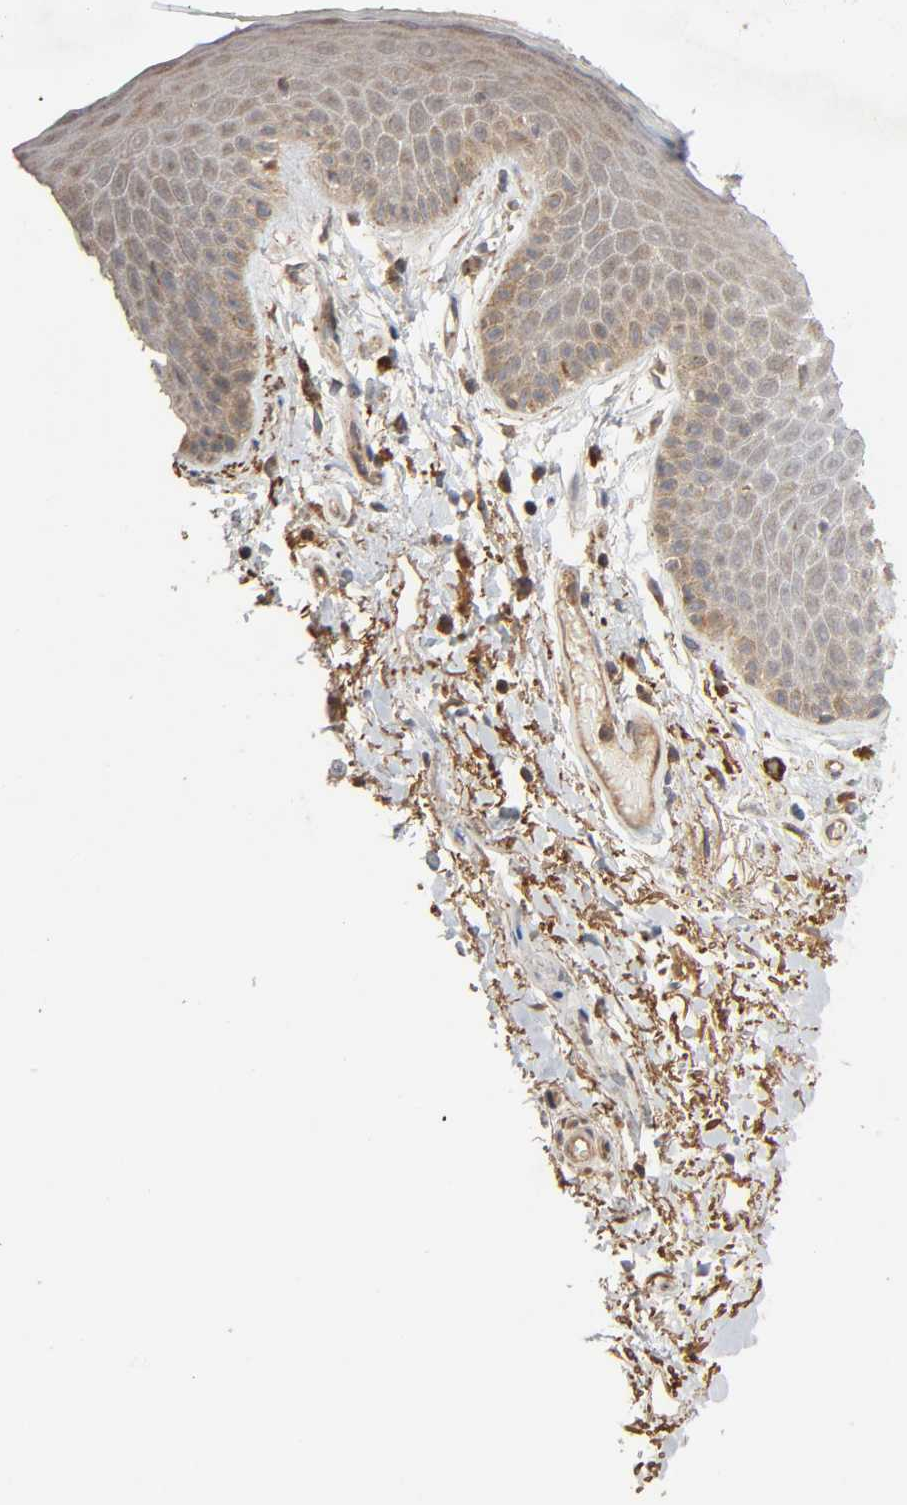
{"staining": {"intensity": "weak", "quantity": "<25%", "location": "cytoplasmic/membranous"}, "tissue": "skin", "cell_type": "Epidermal cells", "image_type": "normal", "snomed": [{"axis": "morphology", "description": "Normal tissue, NOS"}, {"axis": "topography", "description": "Anal"}], "caption": "The immunohistochemistry photomicrograph has no significant positivity in epidermal cells of skin.", "gene": "SGSM1", "patient": {"sex": "male", "age": 74}}